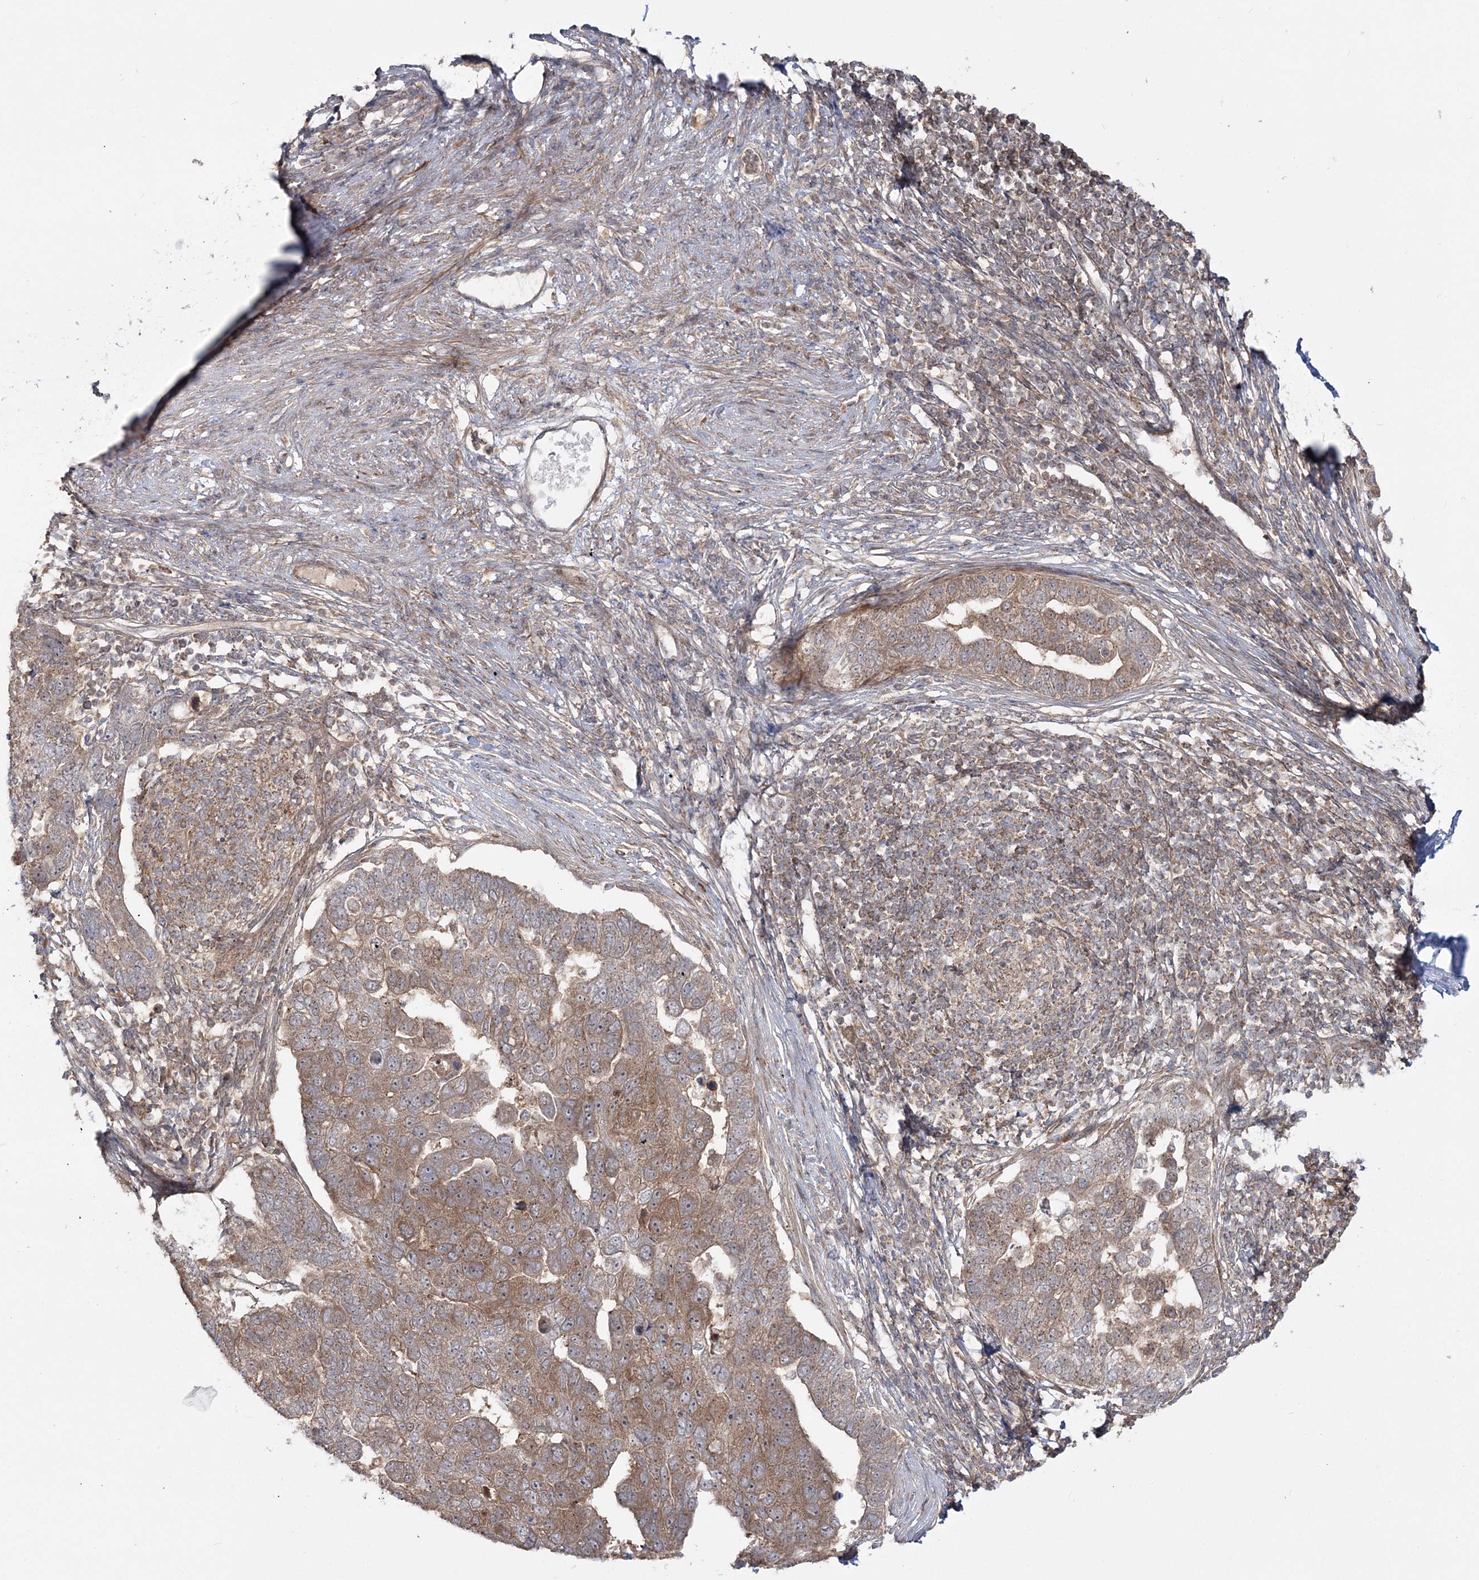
{"staining": {"intensity": "moderate", "quantity": ">75%", "location": "cytoplasmic/membranous"}, "tissue": "pancreatic cancer", "cell_type": "Tumor cells", "image_type": "cancer", "snomed": [{"axis": "morphology", "description": "Adenocarcinoma, NOS"}, {"axis": "topography", "description": "Pancreas"}], "caption": "A photomicrograph of pancreatic cancer stained for a protein shows moderate cytoplasmic/membranous brown staining in tumor cells.", "gene": "MOCS2", "patient": {"sex": "female", "age": 61}}